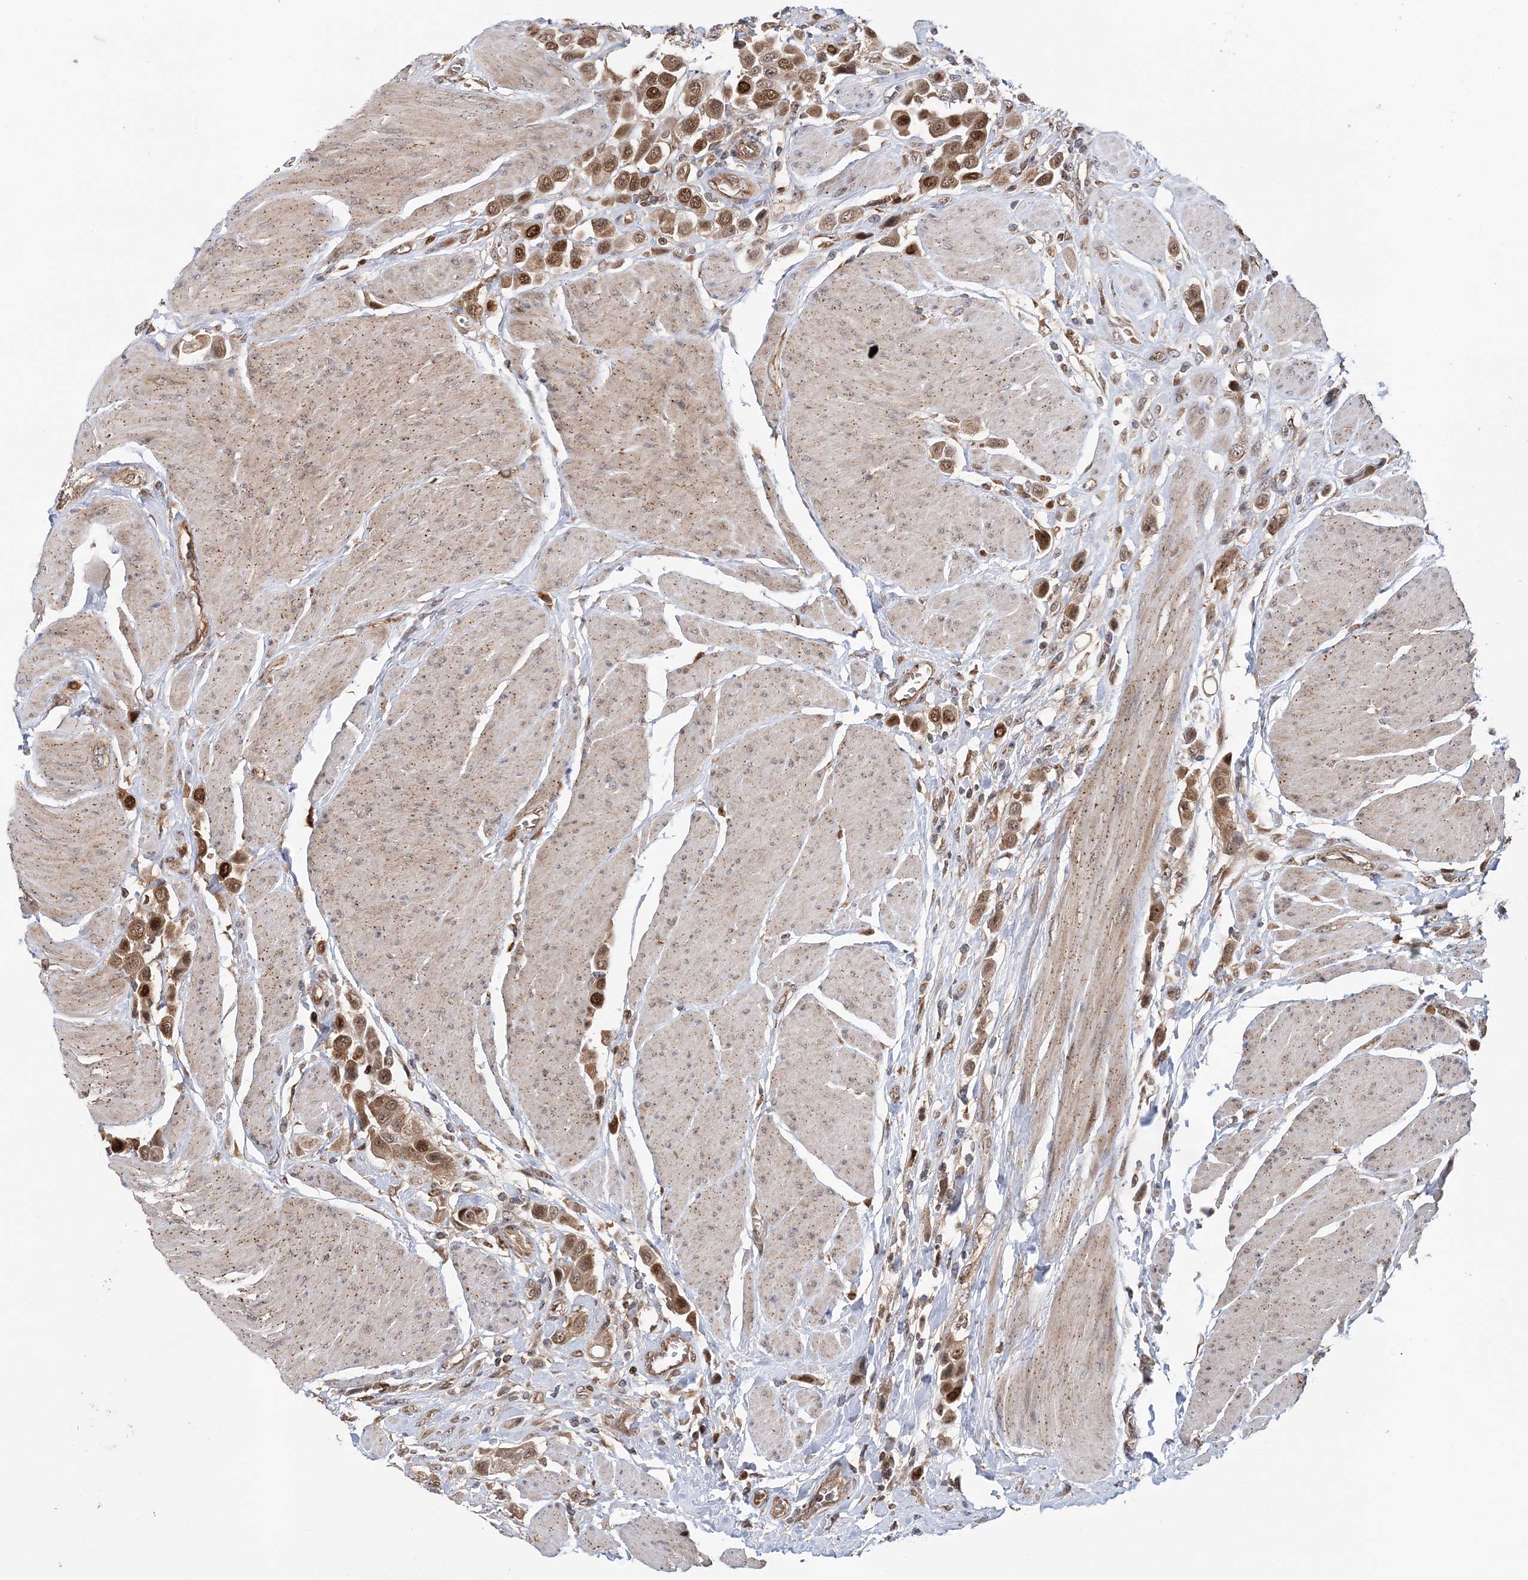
{"staining": {"intensity": "moderate", "quantity": ">75%", "location": "cytoplasmic/membranous,nuclear"}, "tissue": "urothelial cancer", "cell_type": "Tumor cells", "image_type": "cancer", "snomed": [{"axis": "morphology", "description": "Urothelial carcinoma, High grade"}, {"axis": "topography", "description": "Urinary bladder"}], "caption": "The micrograph exhibits a brown stain indicating the presence of a protein in the cytoplasmic/membranous and nuclear of tumor cells in high-grade urothelial carcinoma.", "gene": "KIF4A", "patient": {"sex": "male", "age": 50}}